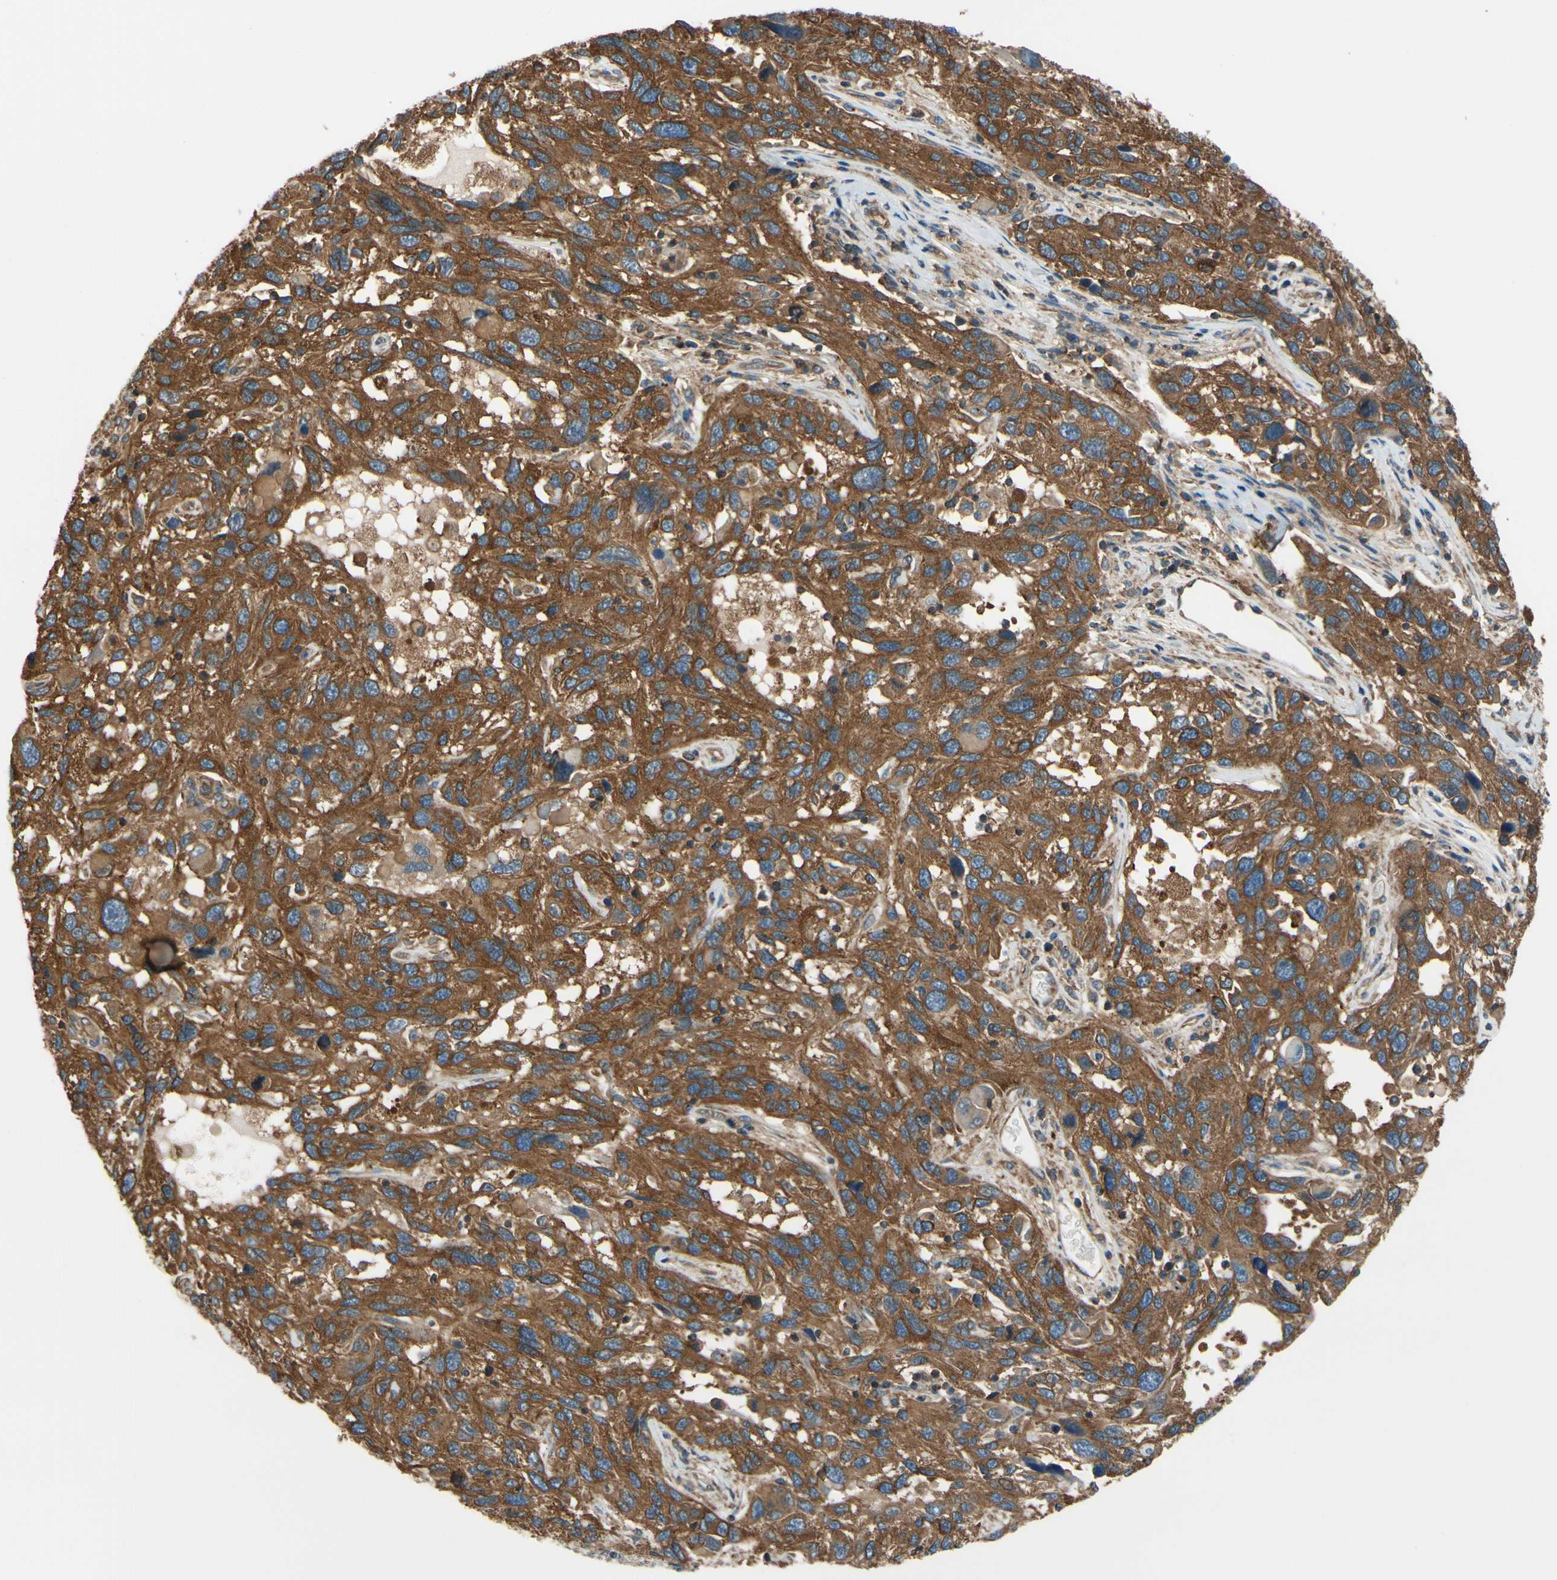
{"staining": {"intensity": "strong", "quantity": ">75%", "location": "cytoplasmic/membranous"}, "tissue": "melanoma", "cell_type": "Tumor cells", "image_type": "cancer", "snomed": [{"axis": "morphology", "description": "Malignant melanoma, NOS"}, {"axis": "topography", "description": "Skin"}], "caption": "A brown stain shows strong cytoplasmic/membranous staining of a protein in melanoma tumor cells.", "gene": "EPS15", "patient": {"sex": "male", "age": 53}}